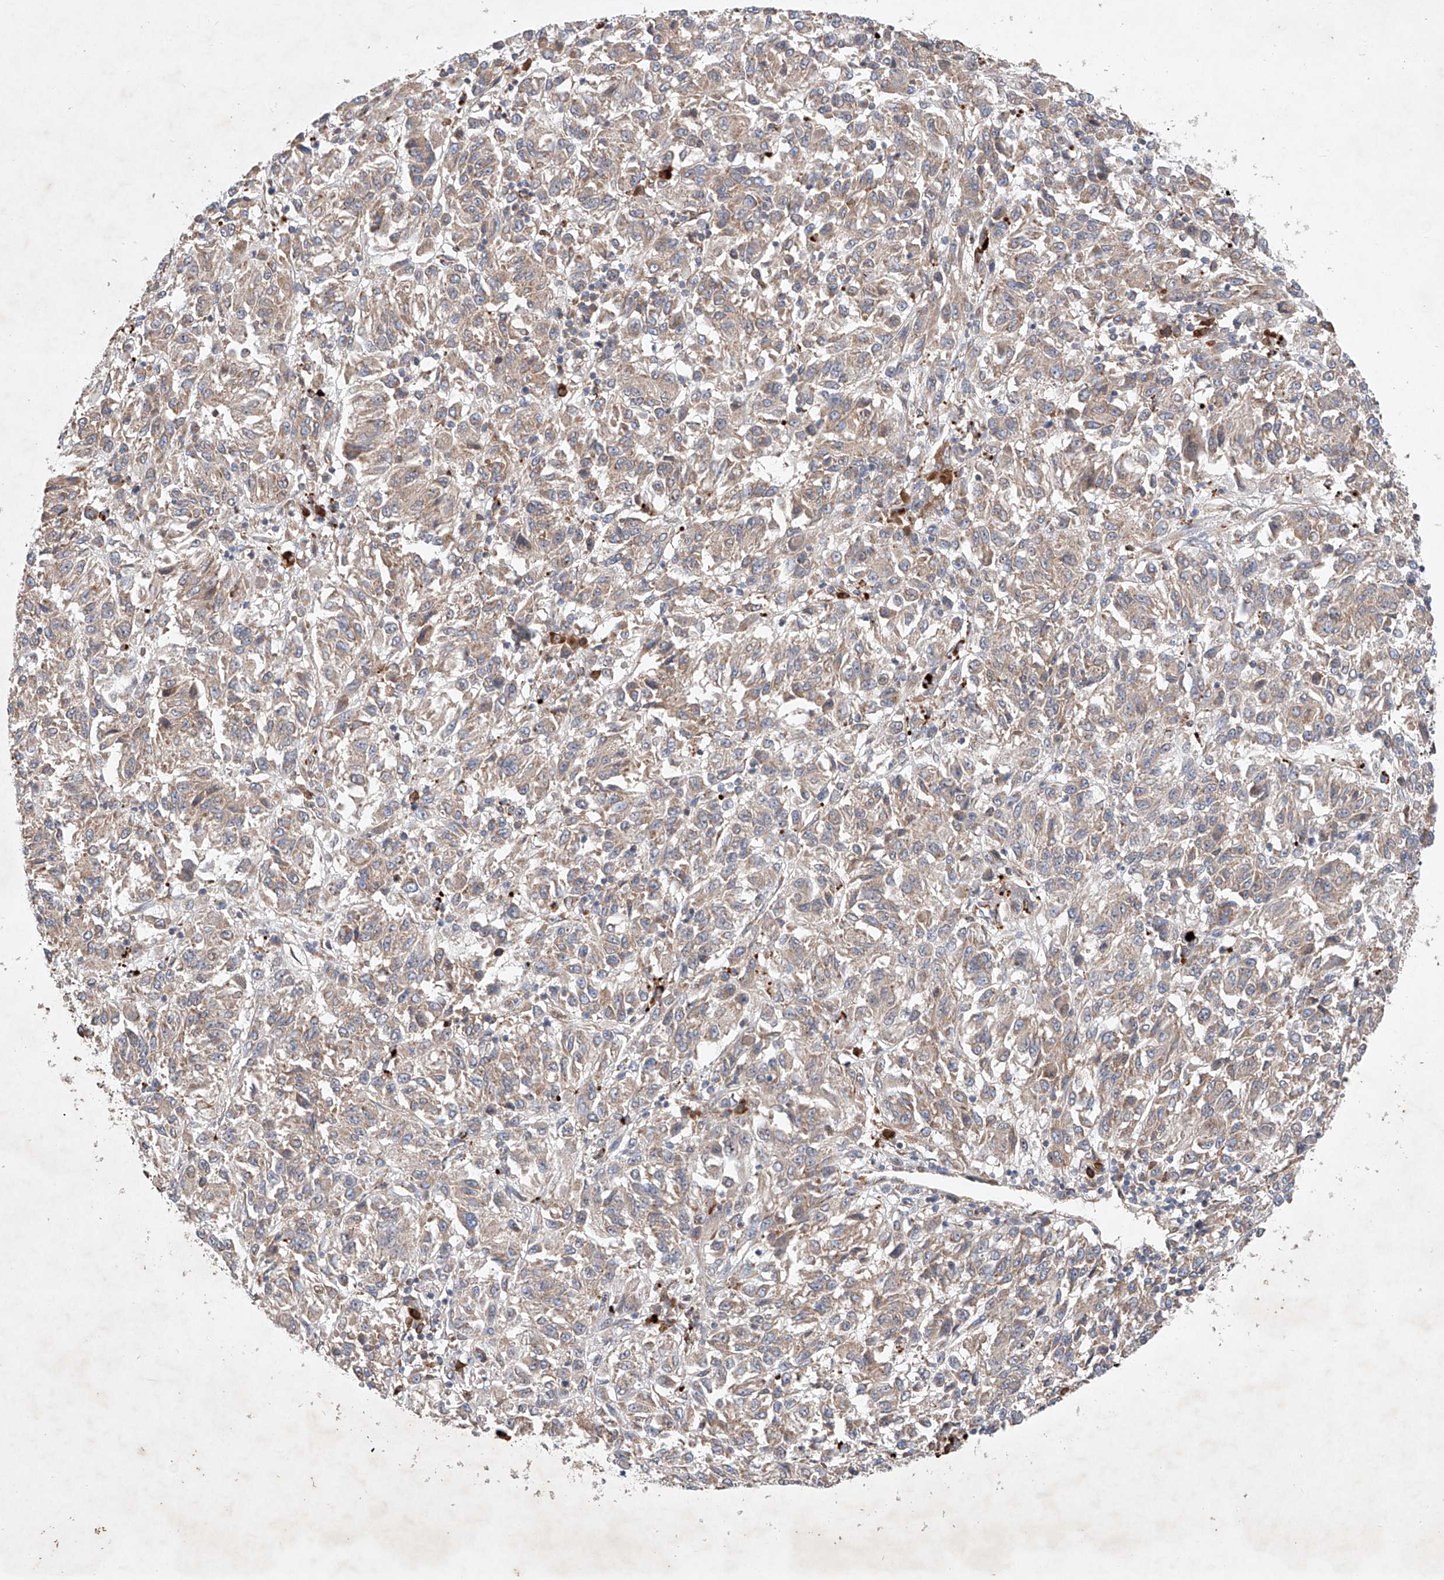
{"staining": {"intensity": "weak", "quantity": "25%-75%", "location": "cytoplasmic/membranous"}, "tissue": "melanoma", "cell_type": "Tumor cells", "image_type": "cancer", "snomed": [{"axis": "morphology", "description": "Malignant melanoma, Metastatic site"}, {"axis": "topography", "description": "Lung"}], "caption": "An IHC photomicrograph of neoplastic tissue is shown. Protein staining in brown labels weak cytoplasmic/membranous positivity in malignant melanoma (metastatic site) within tumor cells.", "gene": "FASTK", "patient": {"sex": "male", "age": 64}}